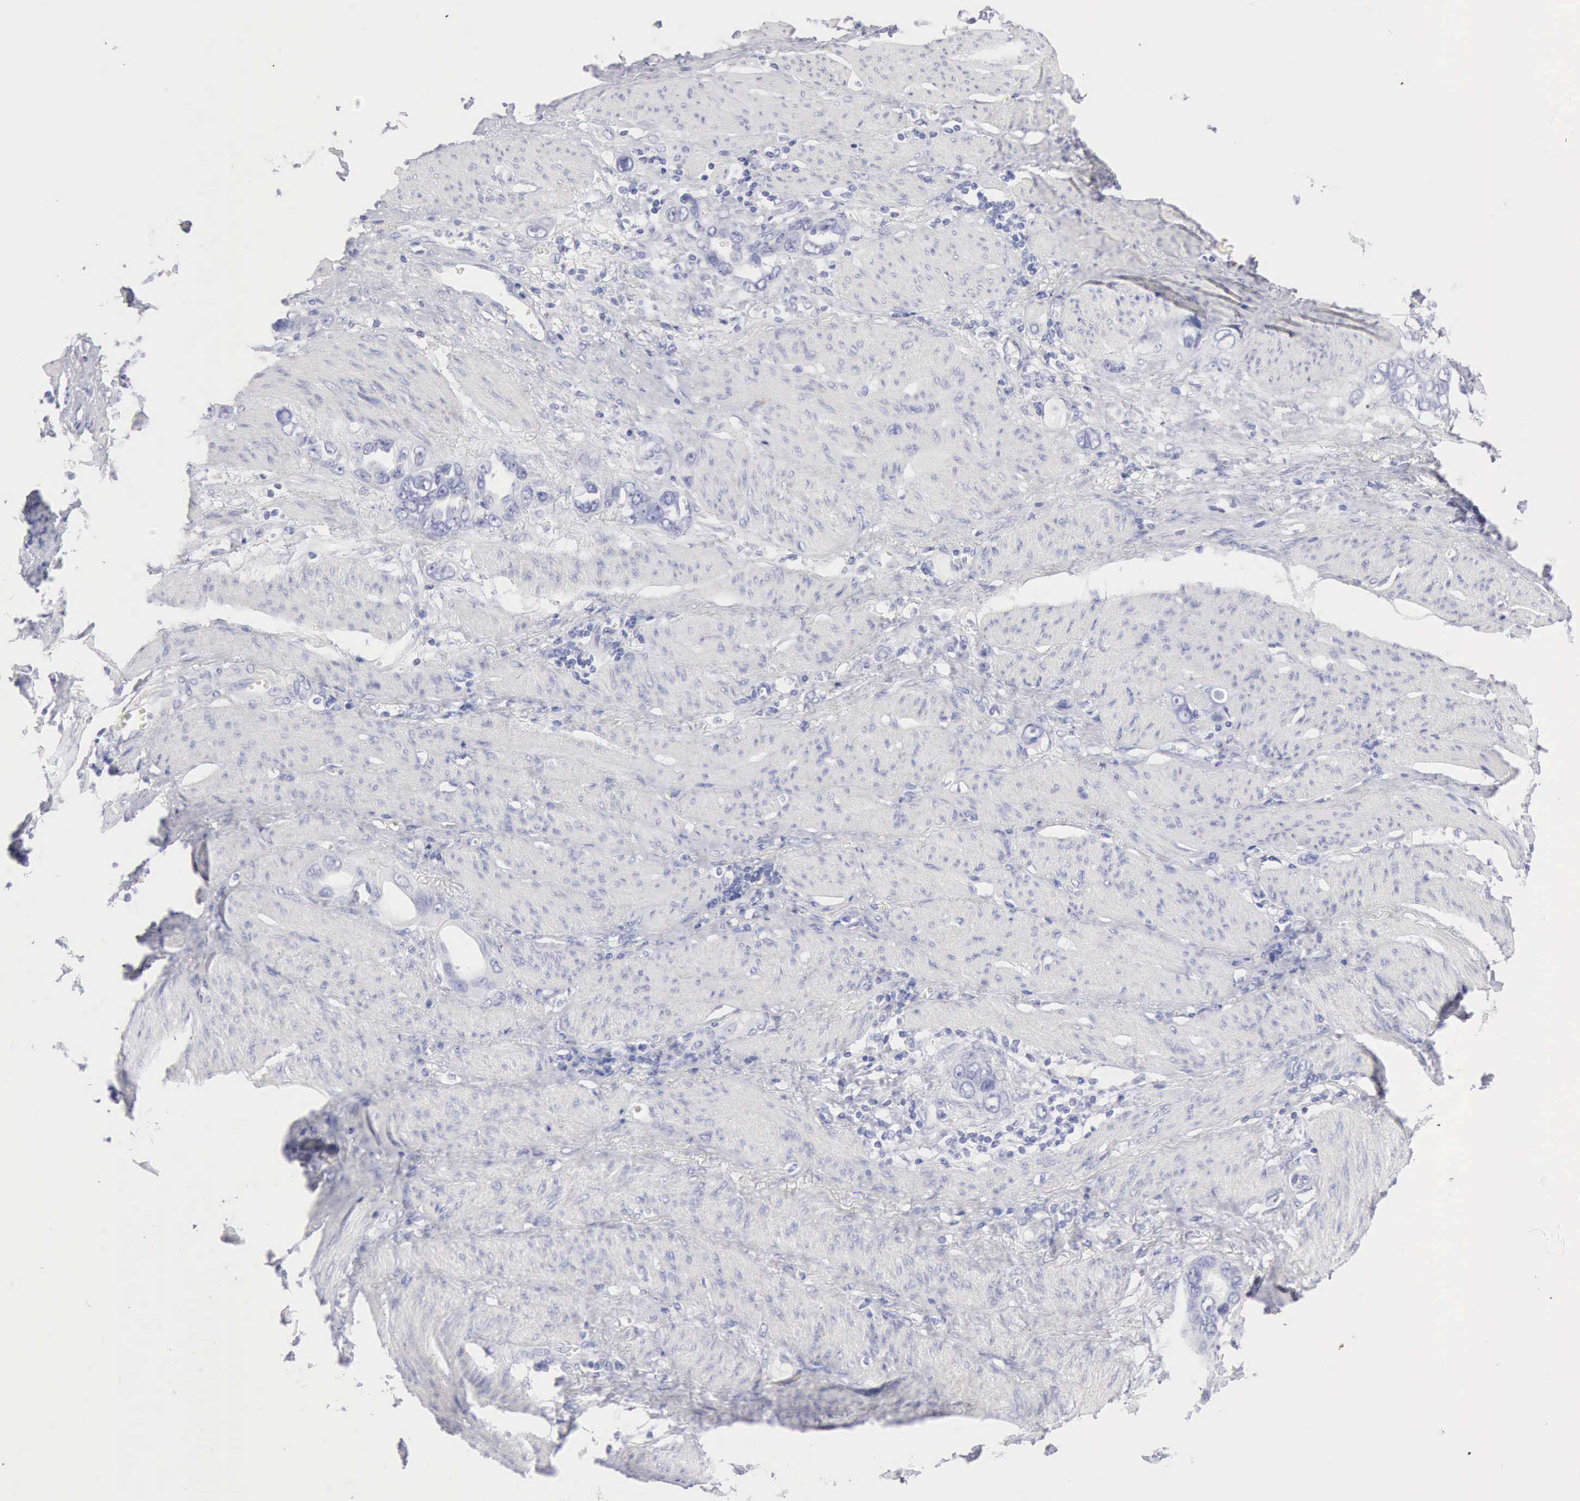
{"staining": {"intensity": "negative", "quantity": "none", "location": "none"}, "tissue": "stomach cancer", "cell_type": "Tumor cells", "image_type": "cancer", "snomed": [{"axis": "morphology", "description": "Adenocarcinoma, NOS"}, {"axis": "topography", "description": "Stomach"}], "caption": "Immunohistochemistry (IHC) of stomach cancer (adenocarcinoma) shows no staining in tumor cells.", "gene": "KRT10", "patient": {"sex": "male", "age": 78}}